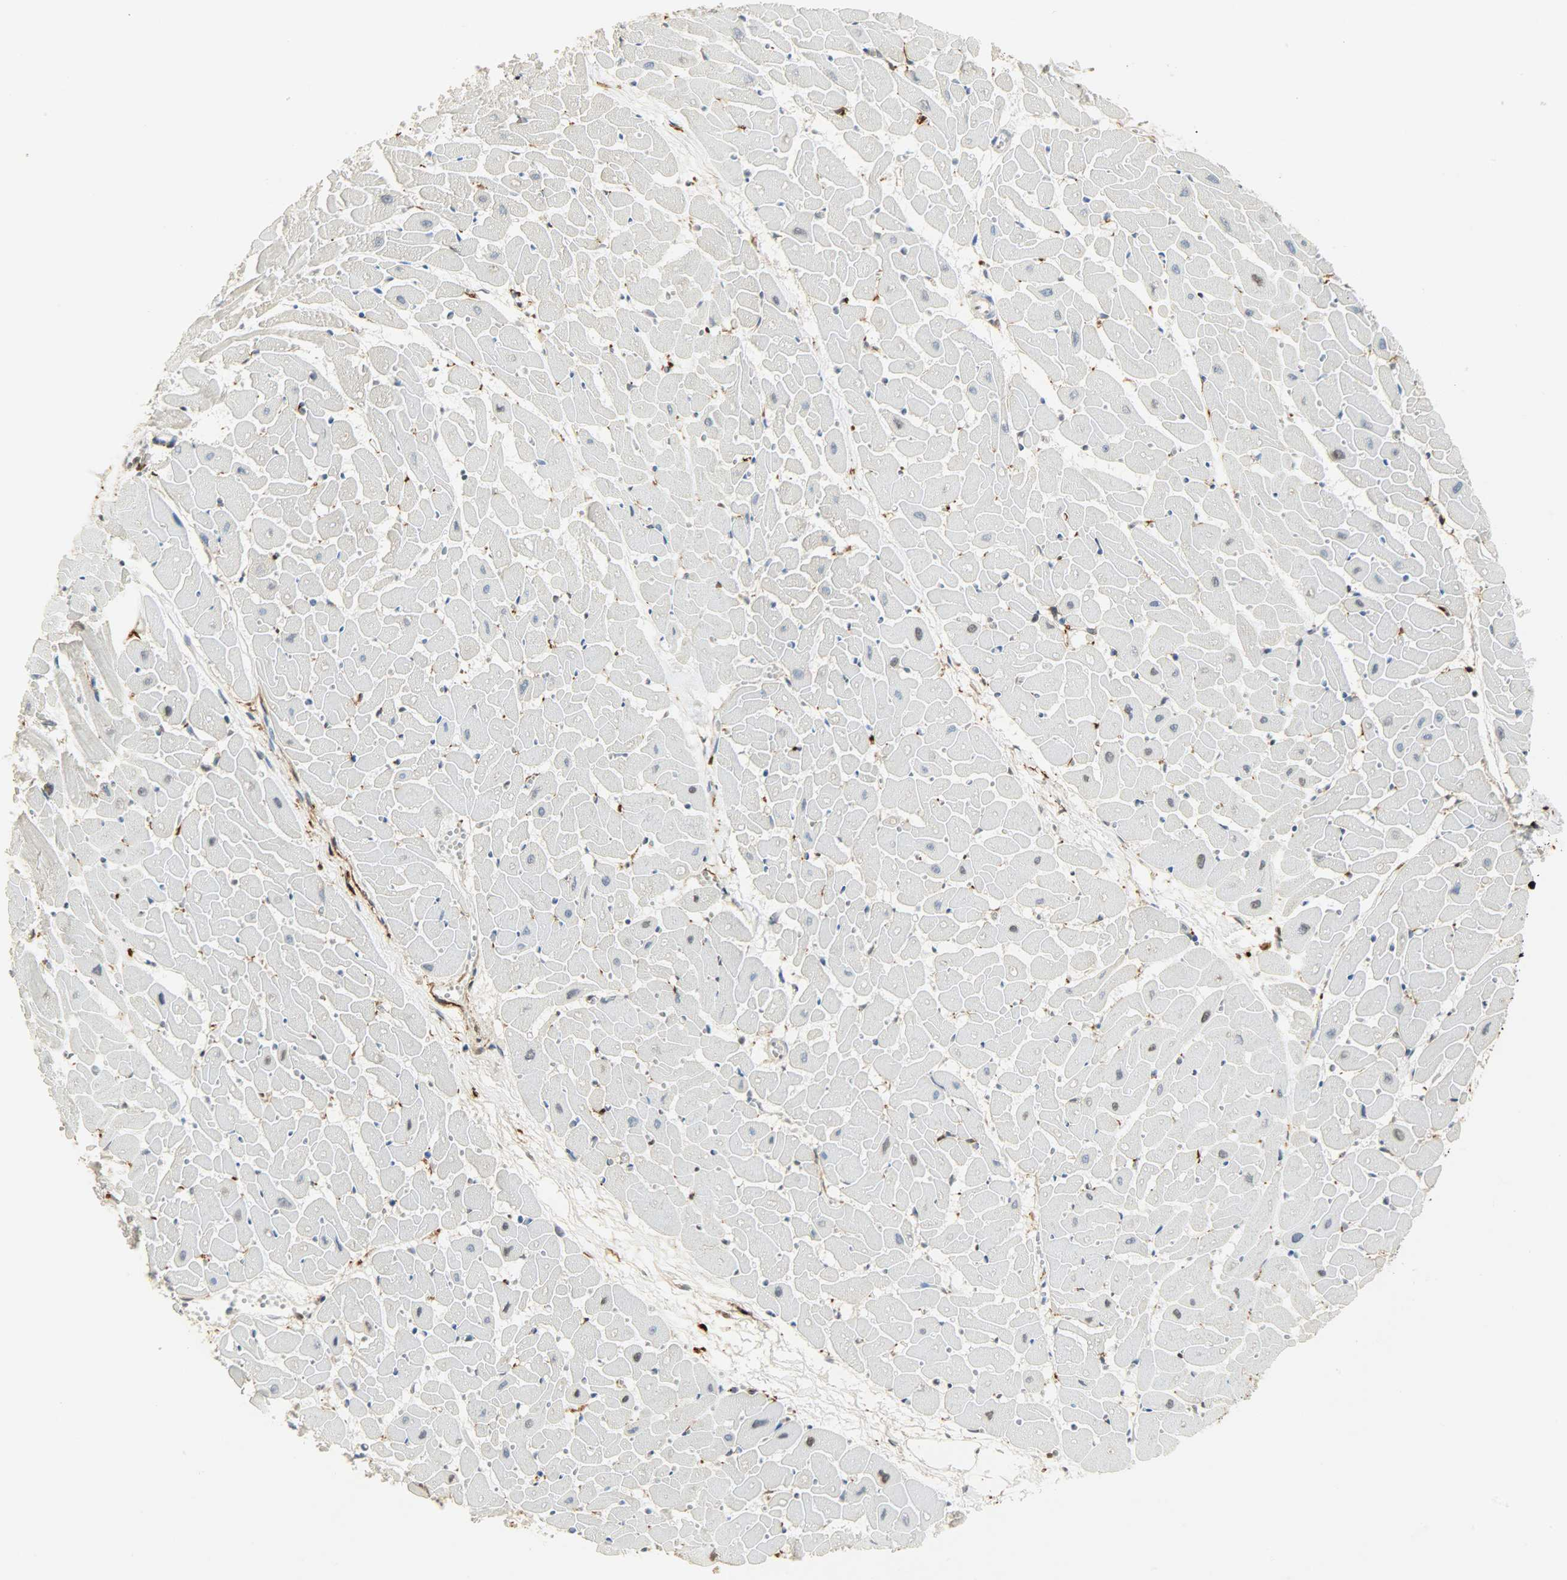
{"staining": {"intensity": "moderate", "quantity": ">75%", "location": "nuclear"}, "tissue": "heart muscle", "cell_type": "Cardiomyocytes", "image_type": "normal", "snomed": [{"axis": "morphology", "description": "Normal tissue, NOS"}, {"axis": "topography", "description": "Heart"}], "caption": "Cardiomyocytes show moderate nuclear staining in approximately >75% of cells in normal heart muscle.", "gene": "NGFR", "patient": {"sex": "female", "age": 19}}